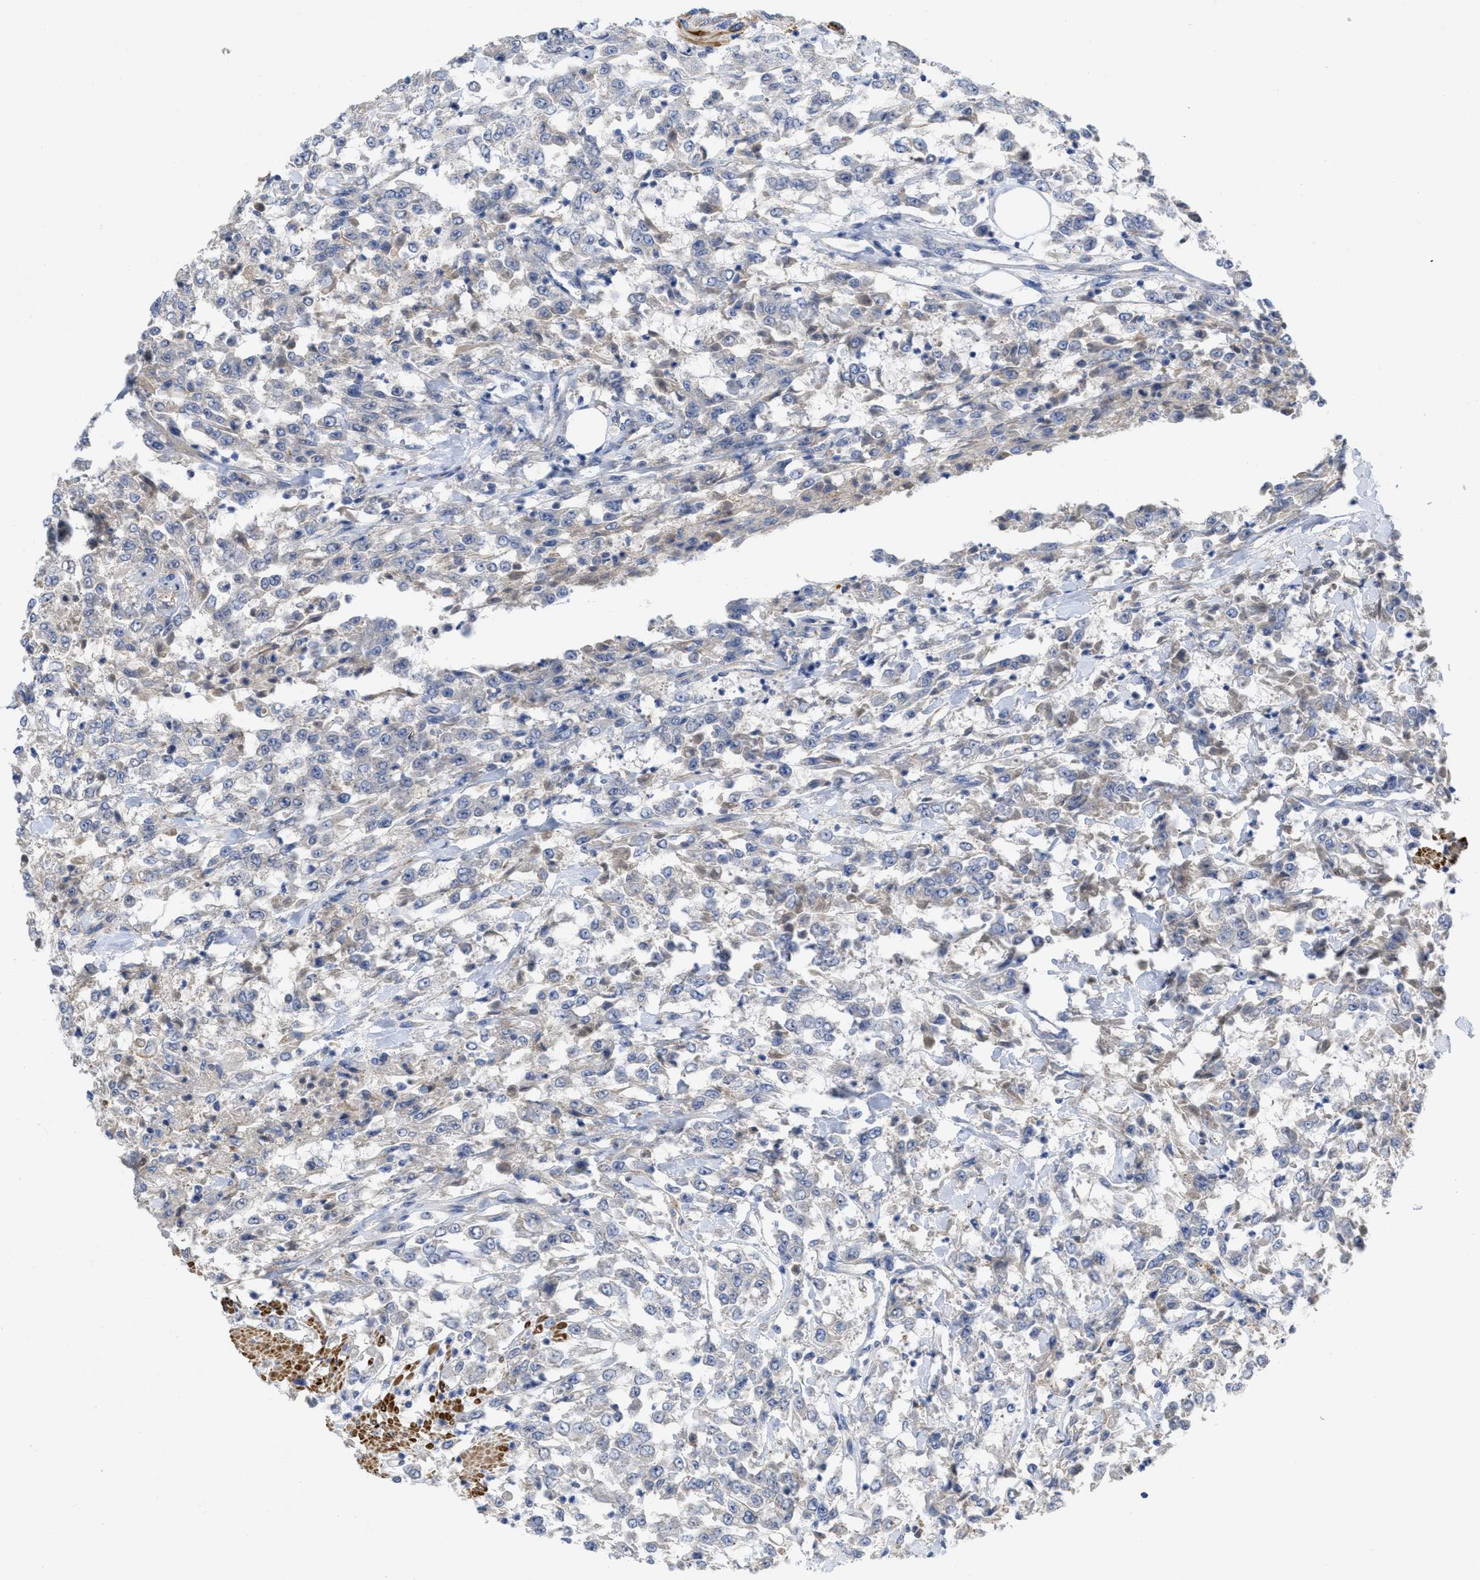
{"staining": {"intensity": "negative", "quantity": "none", "location": "none"}, "tissue": "urothelial cancer", "cell_type": "Tumor cells", "image_type": "cancer", "snomed": [{"axis": "morphology", "description": "Urothelial carcinoma, High grade"}, {"axis": "topography", "description": "Urinary bladder"}], "caption": "Protein analysis of high-grade urothelial carcinoma displays no significant staining in tumor cells. (Stains: DAB (3,3'-diaminobenzidine) immunohistochemistry with hematoxylin counter stain, Microscopy: brightfield microscopy at high magnification).", "gene": "ARHGEF26", "patient": {"sex": "male", "age": 46}}